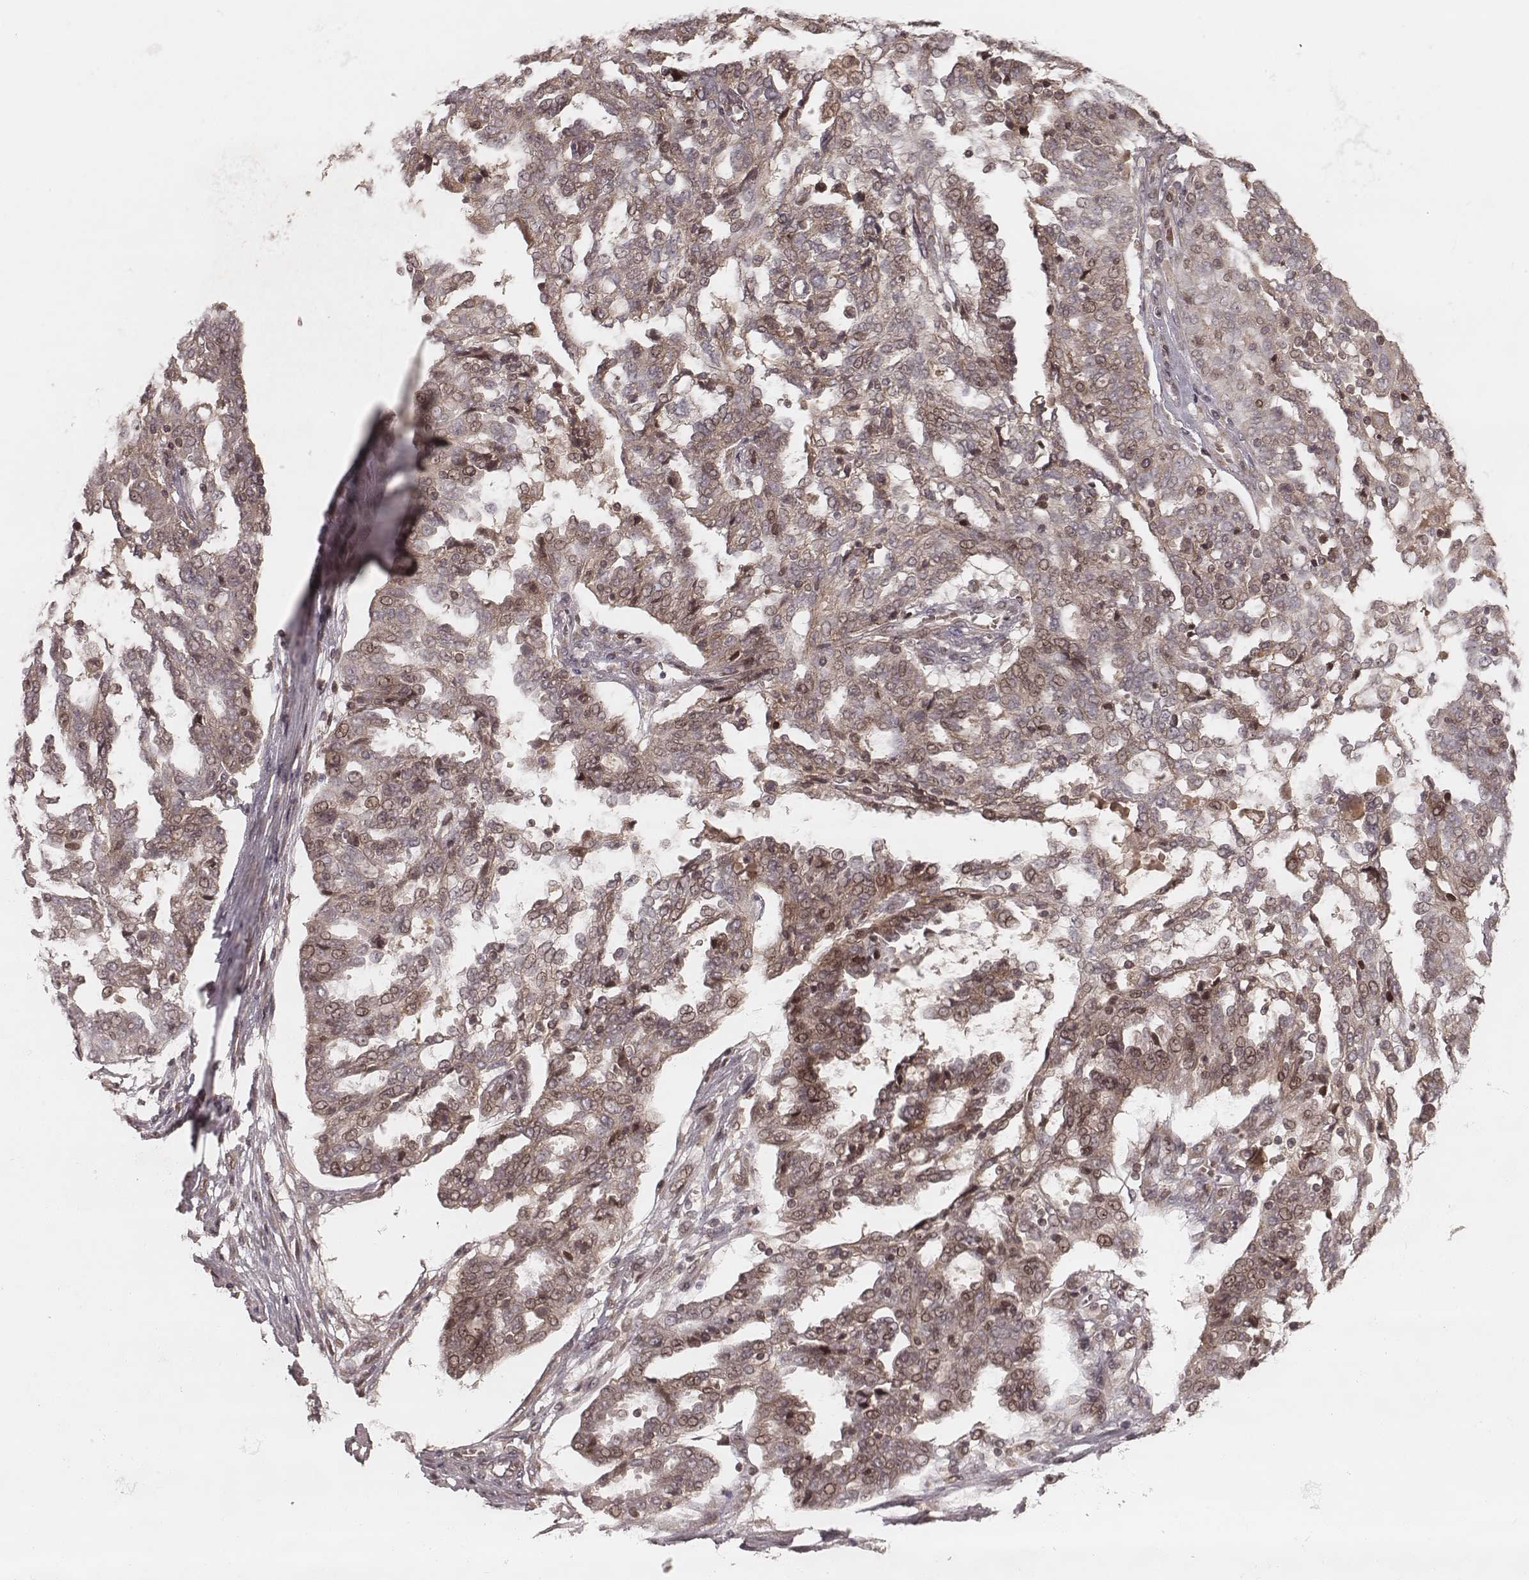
{"staining": {"intensity": "weak", "quantity": ">75%", "location": "cytoplasmic/membranous"}, "tissue": "ovarian cancer", "cell_type": "Tumor cells", "image_type": "cancer", "snomed": [{"axis": "morphology", "description": "Cystadenocarcinoma, serous, NOS"}, {"axis": "topography", "description": "Ovary"}], "caption": "The histopathology image reveals a brown stain indicating the presence of a protein in the cytoplasmic/membranous of tumor cells in ovarian cancer (serous cystadenocarcinoma). (Brightfield microscopy of DAB IHC at high magnification).", "gene": "MYO19", "patient": {"sex": "female", "age": 67}}